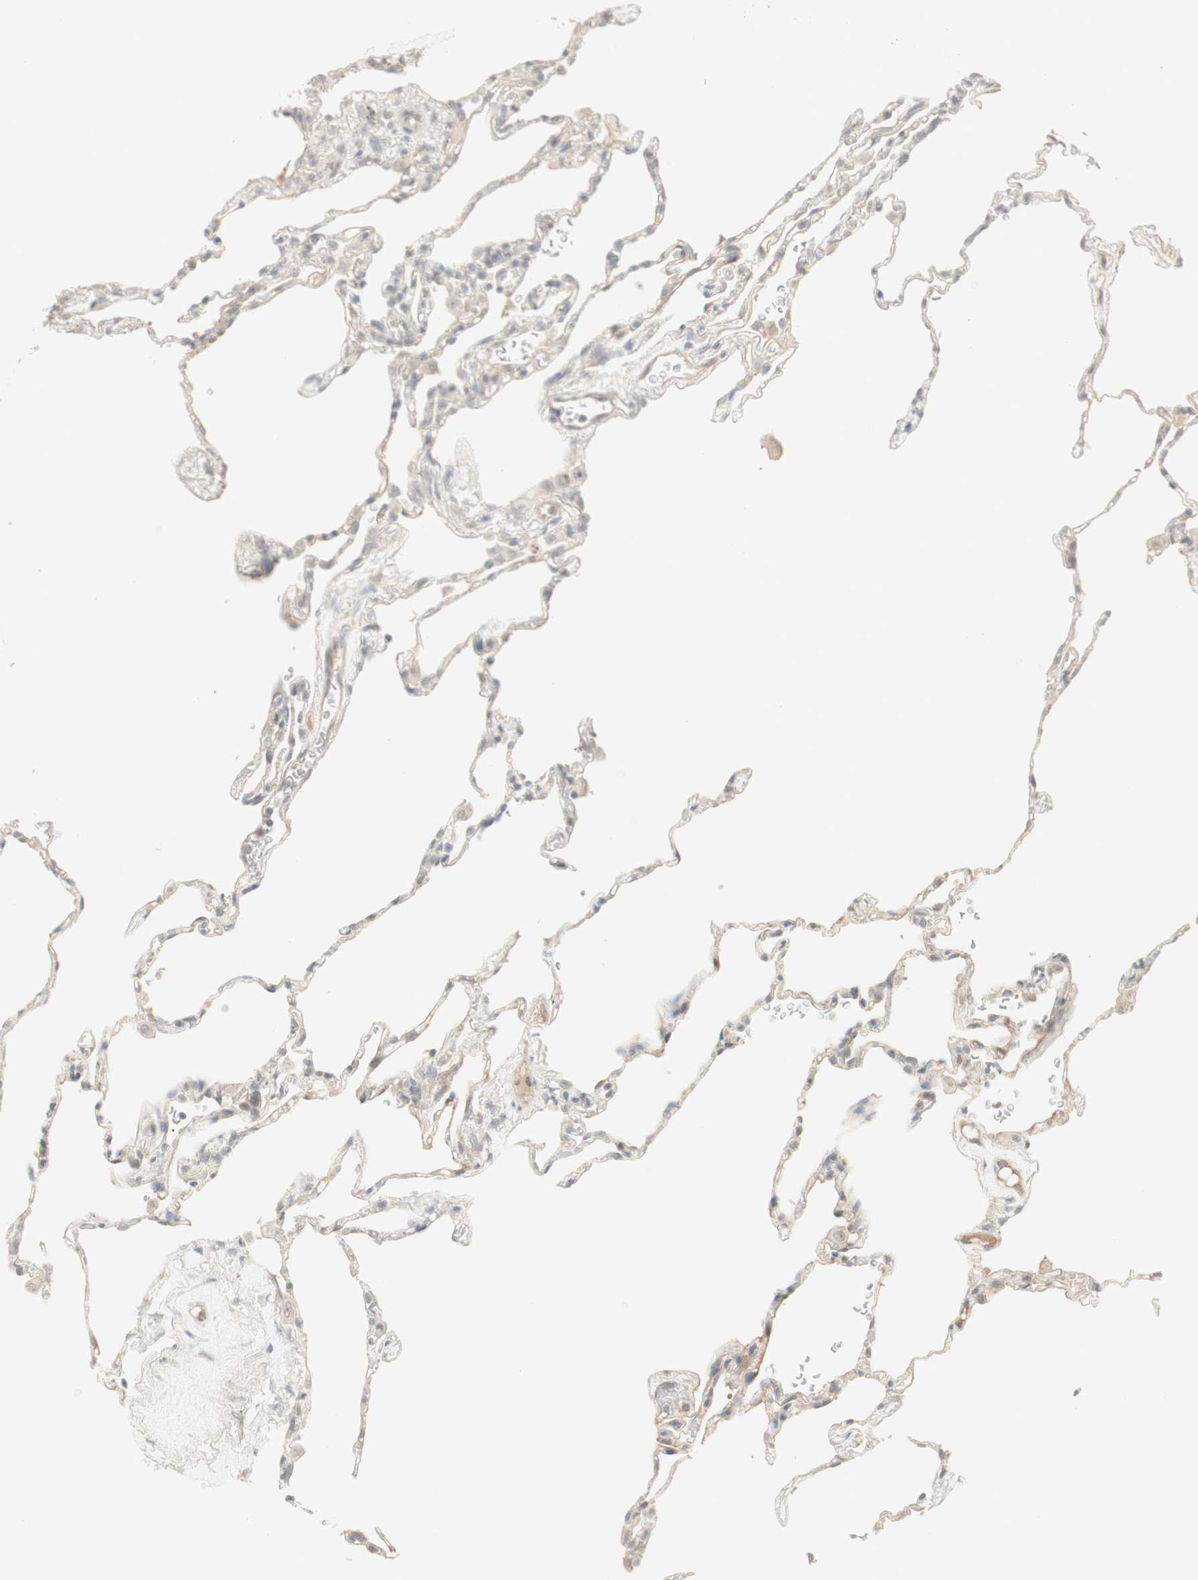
{"staining": {"intensity": "weak", "quantity": "25%-75%", "location": "cytoplasmic/membranous"}, "tissue": "lung", "cell_type": "Alveolar cells", "image_type": "normal", "snomed": [{"axis": "morphology", "description": "Normal tissue, NOS"}, {"axis": "topography", "description": "Lung"}], "caption": "The photomicrograph displays staining of benign lung, revealing weak cytoplasmic/membranous protein expression (brown color) within alveolar cells.", "gene": "PLCD4", "patient": {"sex": "male", "age": 59}}